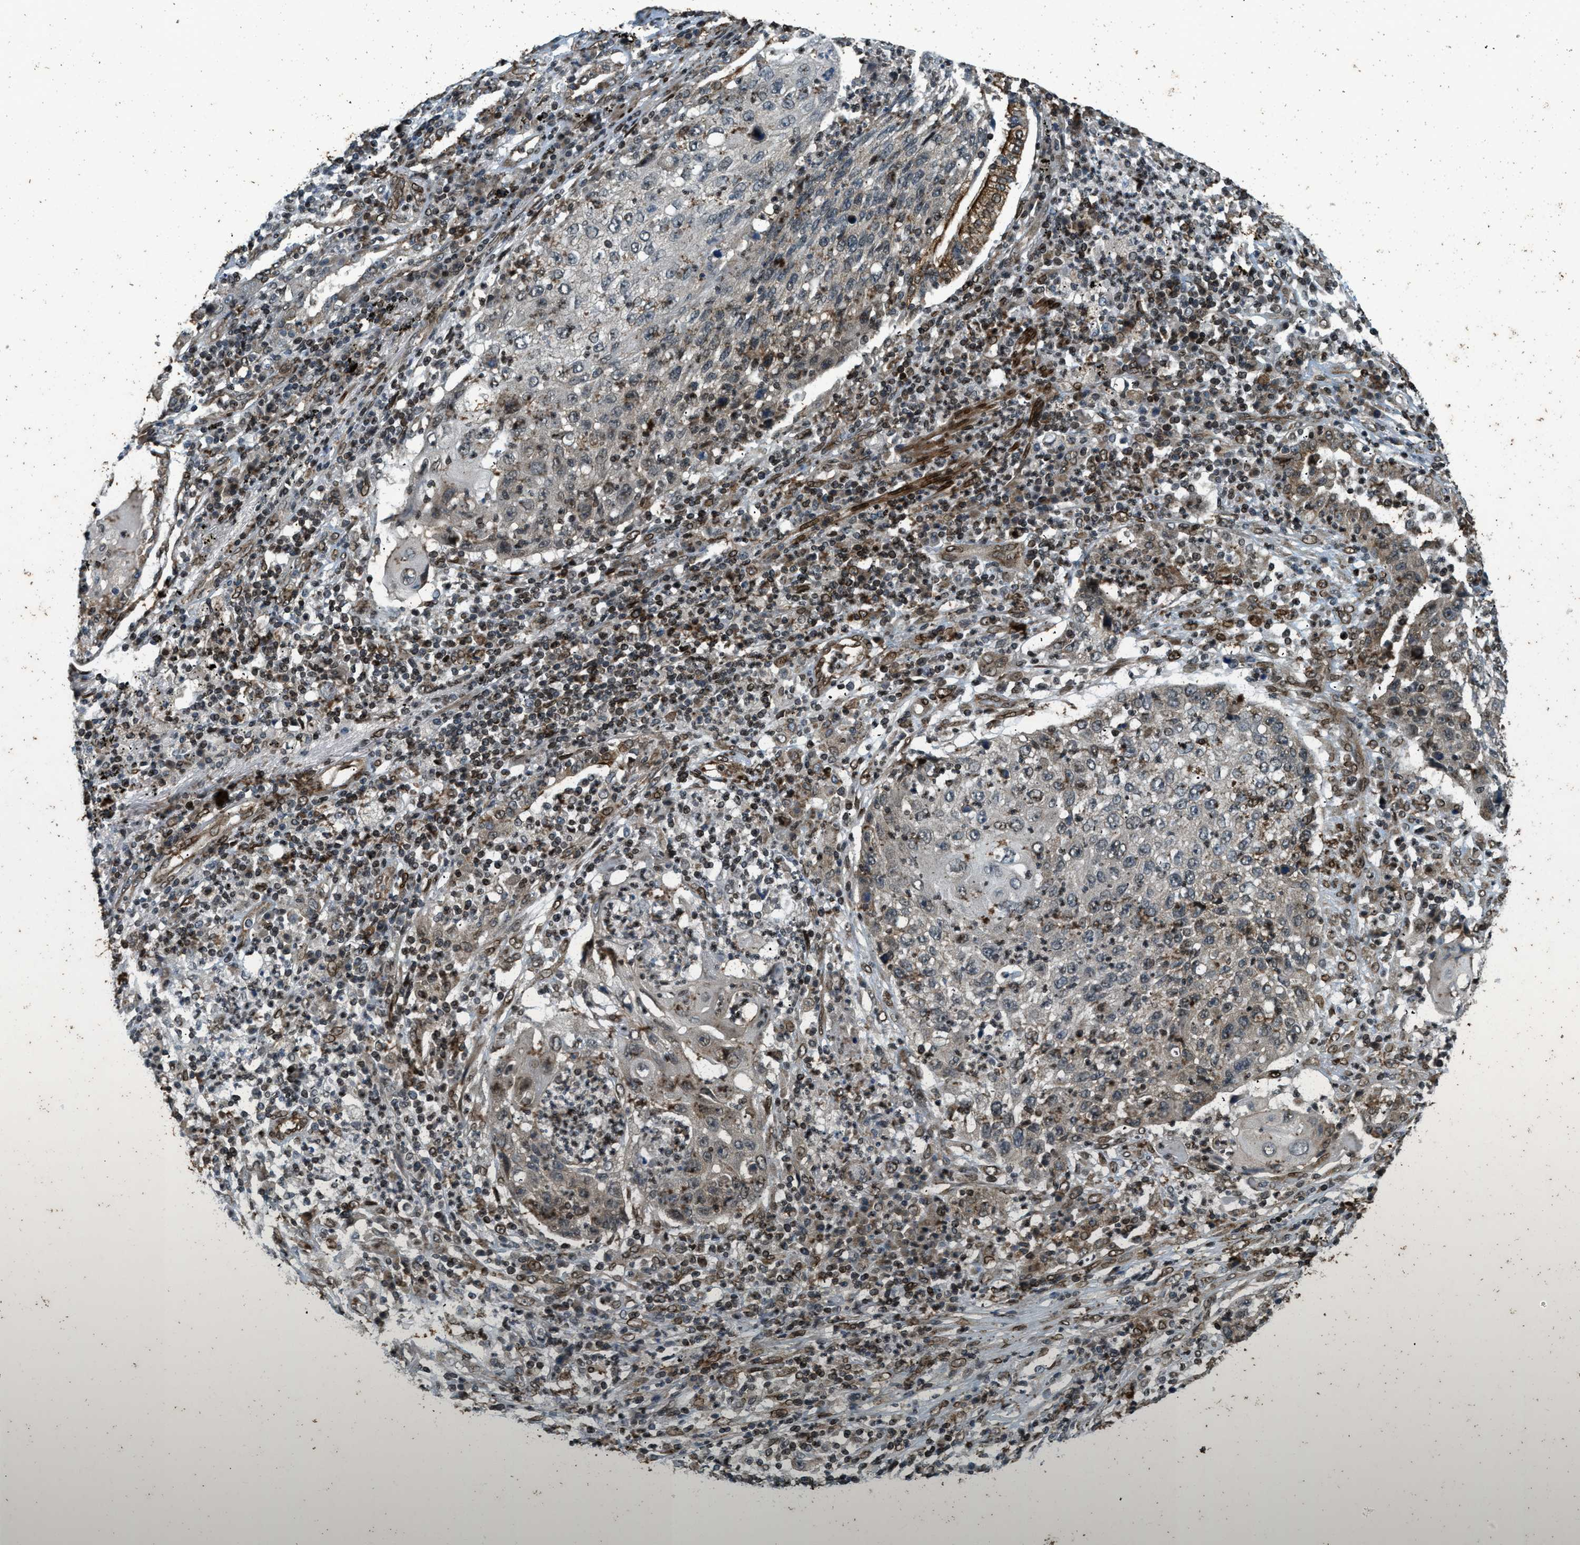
{"staining": {"intensity": "negative", "quantity": "none", "location": "none"}, "tissue": "lung cancer", "cell_type": "Tumor cells", "image_type": "cancer", "snomed": [{"axis": "morphology", "description": "Squamous cell carcinoma, NOS"}, {"axis": "topography", "description": "Lung"}], "caption": "Immunohistochemistry histopathology image of neoplastic tissue: human lung squamous cell carcinoma stained with DAB shows no significant protein staining in tumor cells. (Immunohistochemistry, brightfield microscopy, high magnification).", "gene": "SYNE1", "patient": {"sex": "female", "age": 63}}